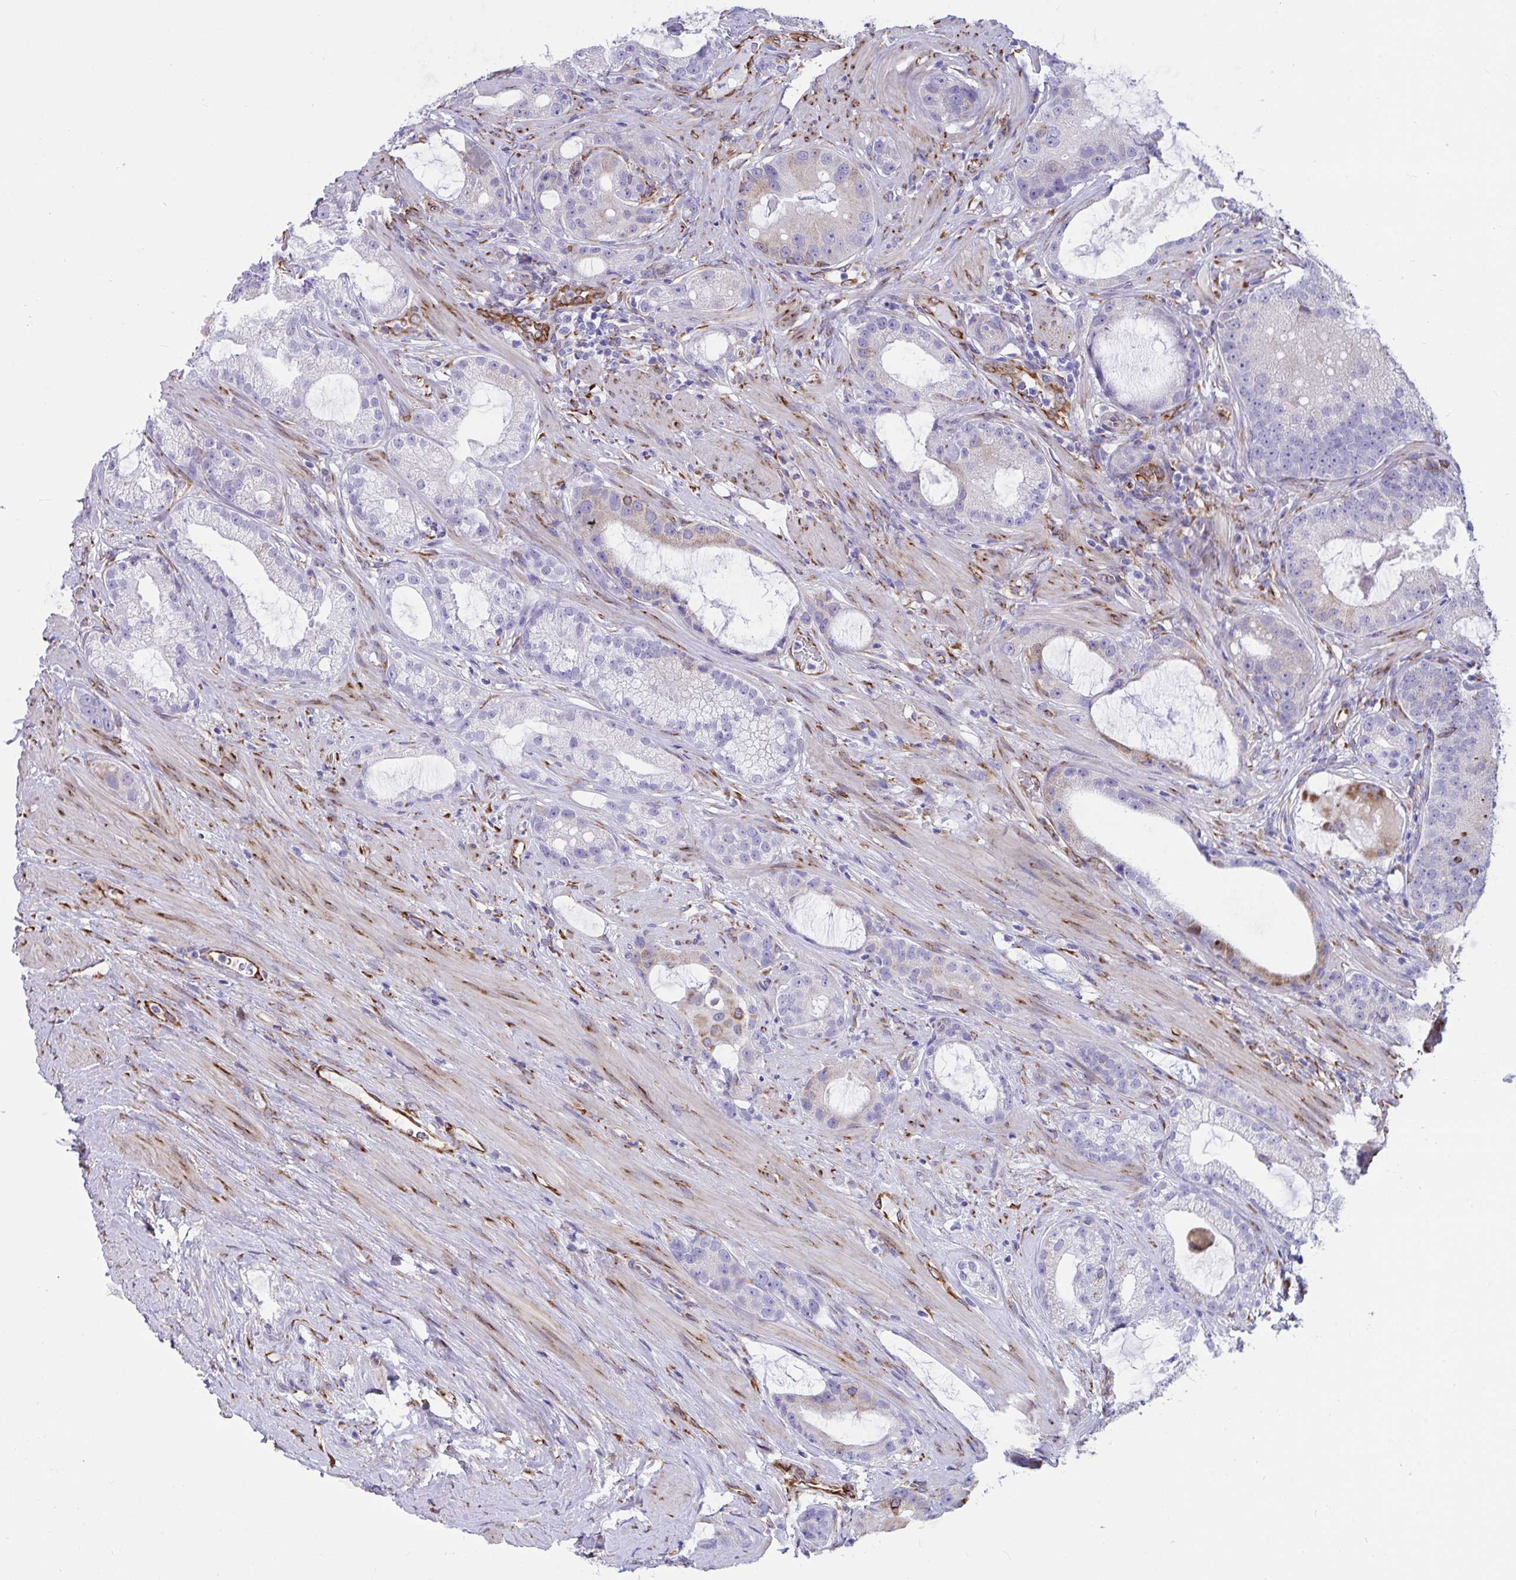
{"staining": {"intensity": "negative", "quantity": "none", "location": "none"}, "tissue": "prostate cancer", "cell_type": "Tumor cells", "image_type": "cancer", "snomed": [{"axis": "morphology", "description": "Adenocarcinoma, High grade"}, {"axis": "topography", "description": "Prostate"}], "caption": "Tumor cells are negative for brown protein staining in prostate high-grade adenocarcinoma.", "gene": "ASPH", "patient": {"sex": "male", "age": 65}}